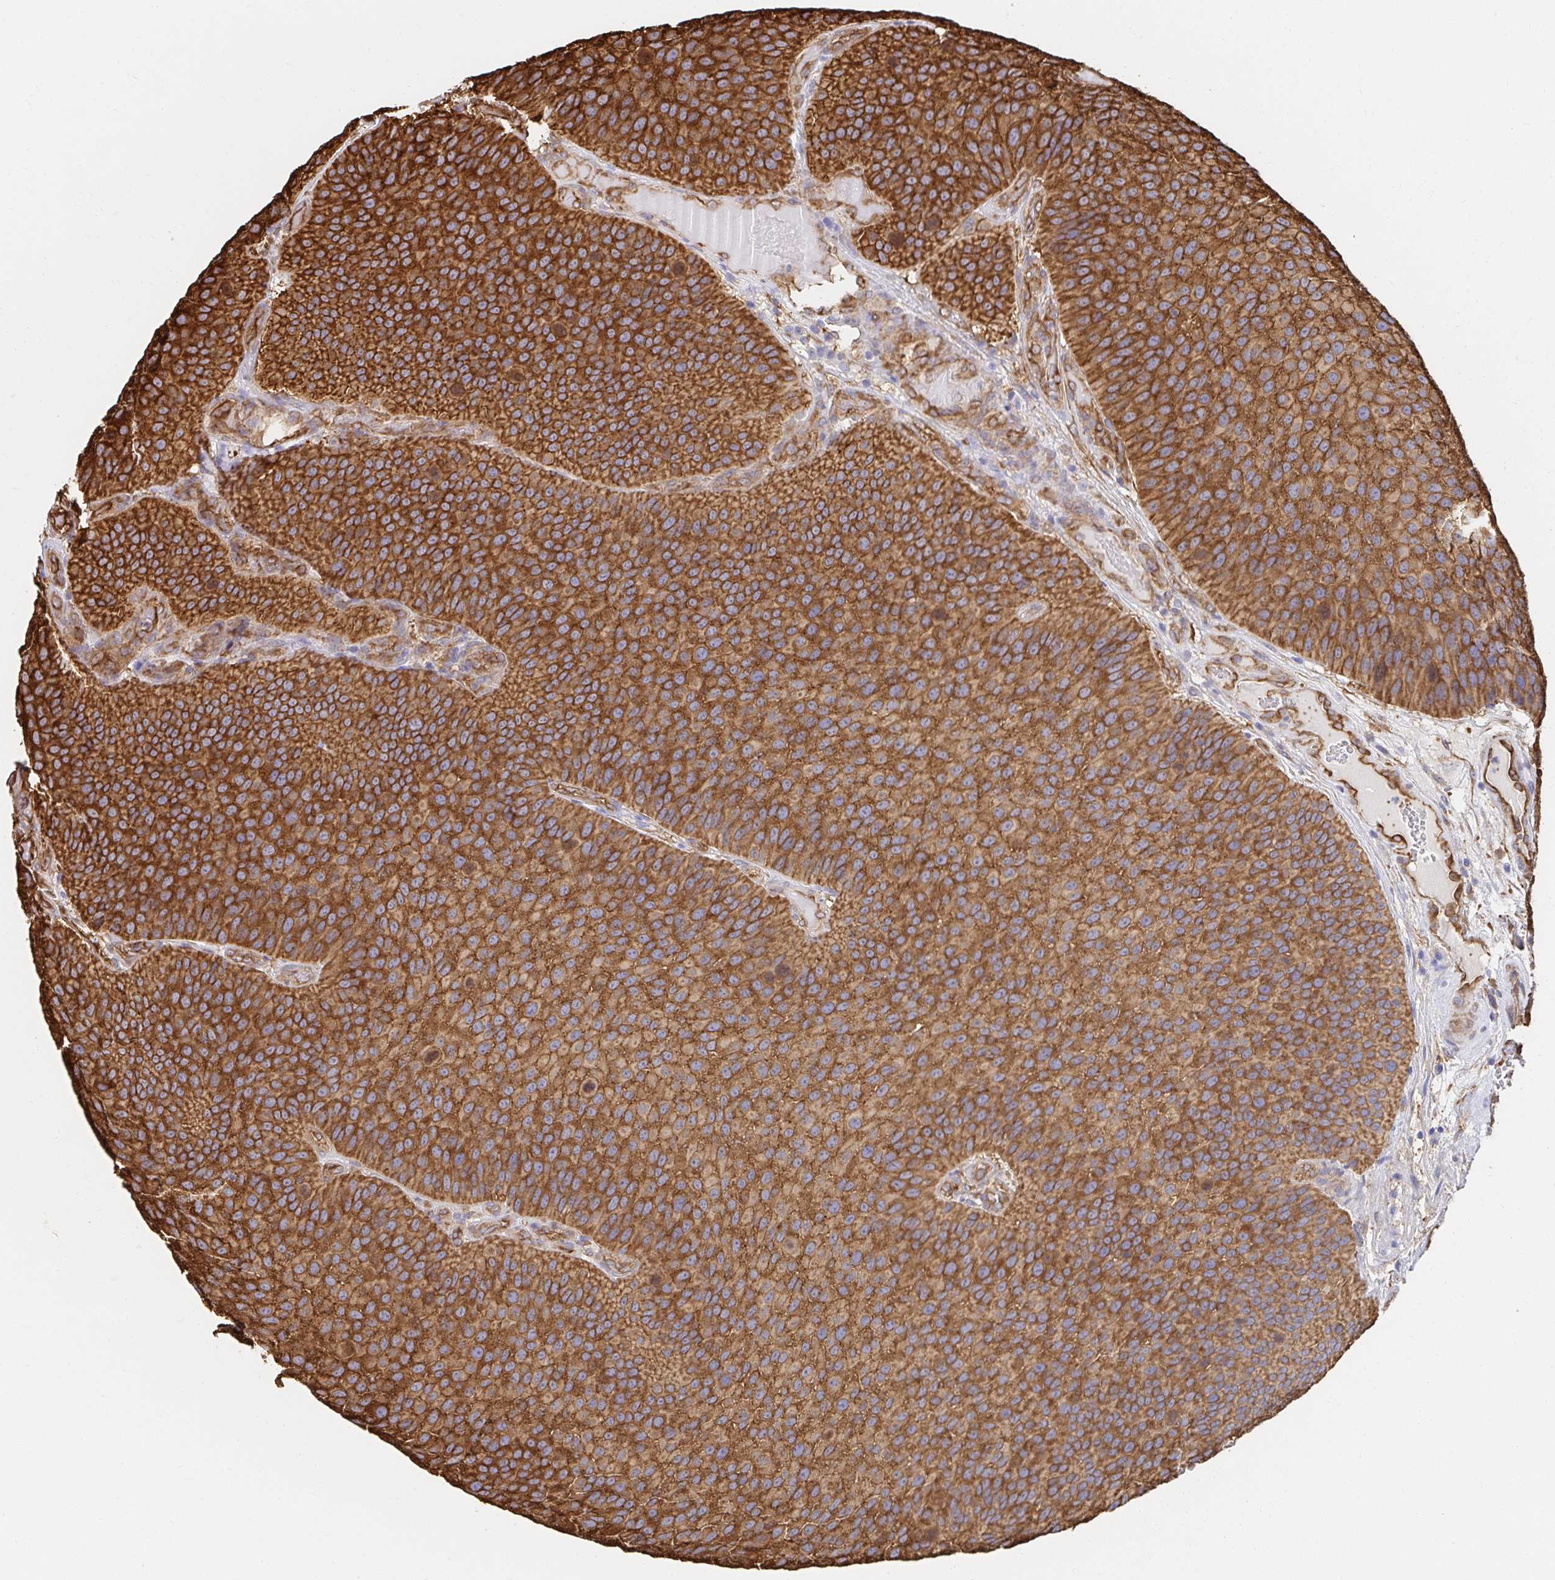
{"staining": {"intensity": "strong", "quantity": ">75%", "location": "cytoplasmic/membranous"}, "tissue": "urothelial cancer", "cell_type": "Tumor cells", "image_type": "cancer", "snomed": [{"axis": "morphology", "description": "Urothelial carcinoma, Low grade"}, {"axis": "topography", "description": "Urinary bladder"}], "caption": "This image shows IHC staining of human urothelial carcinoma (low-grade), with high strong cytoplasmic/membranous expression in approximately >75% of tumor cells.", "gene": "CTTN", "patient": {"sex": "male", "age": 76}}